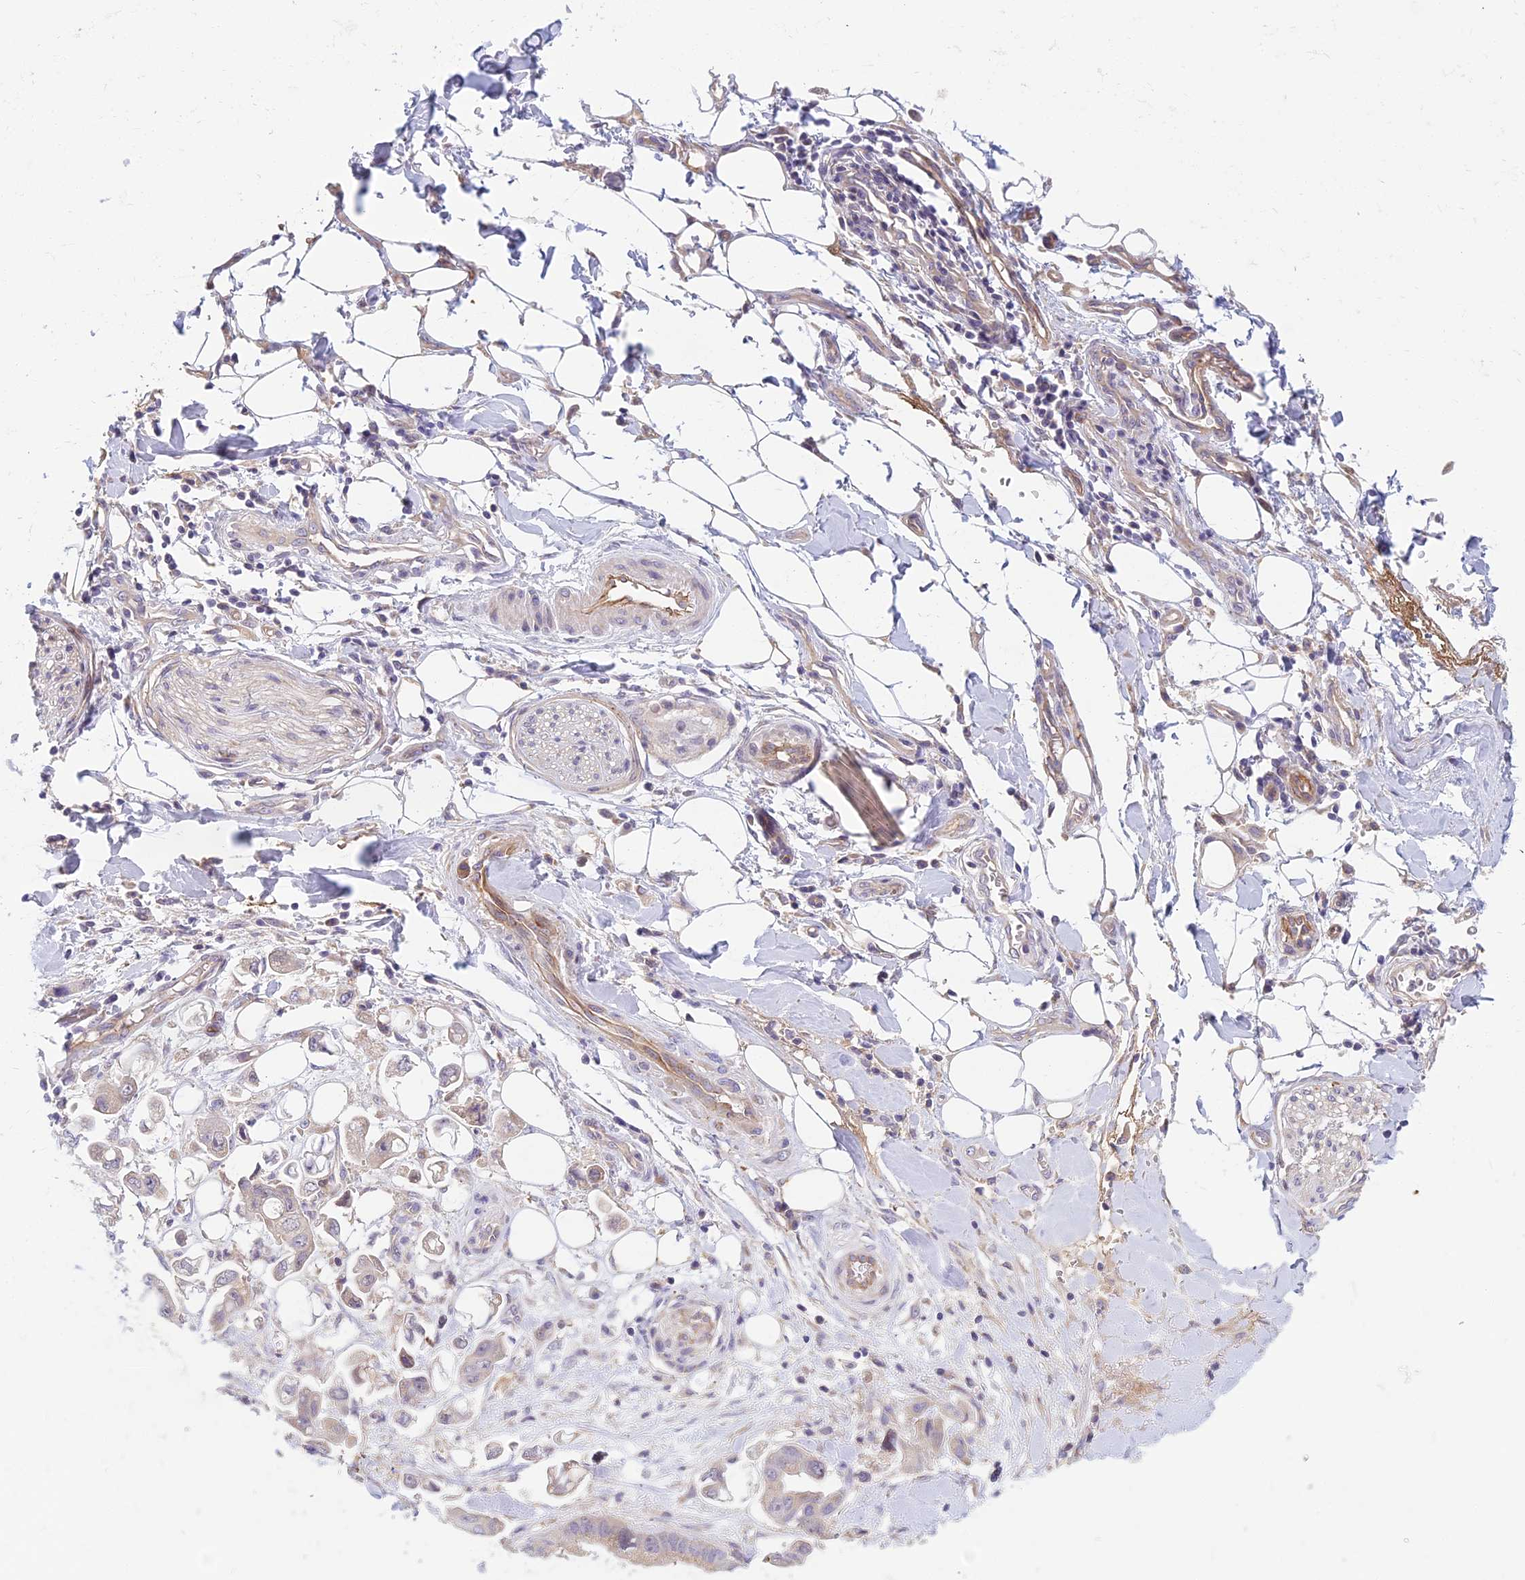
{"staining": {"intensity": "negative", "quantity": "none", "location": "none"}, "tissue": "stomach cancer", "cell_type": "Tumor cells", "image_type": "cancer", "snomed": [{"axis": "morphology", "description": "Adenocarcinoma, NOS"}, {"axis": "topography", "description": "Stomach"}], "caption": "Immunohistochemical staining of human adenocarcinoma (stomach) displays no significant positivity in tumor cells. The staining is performed using DAB (3,3'-diaminobenzidine) brown chromogen with nuclei counter-stained in using hematoxylin.", "gene": "DUS2", "patient": {"sex": "male", "age": 62}}